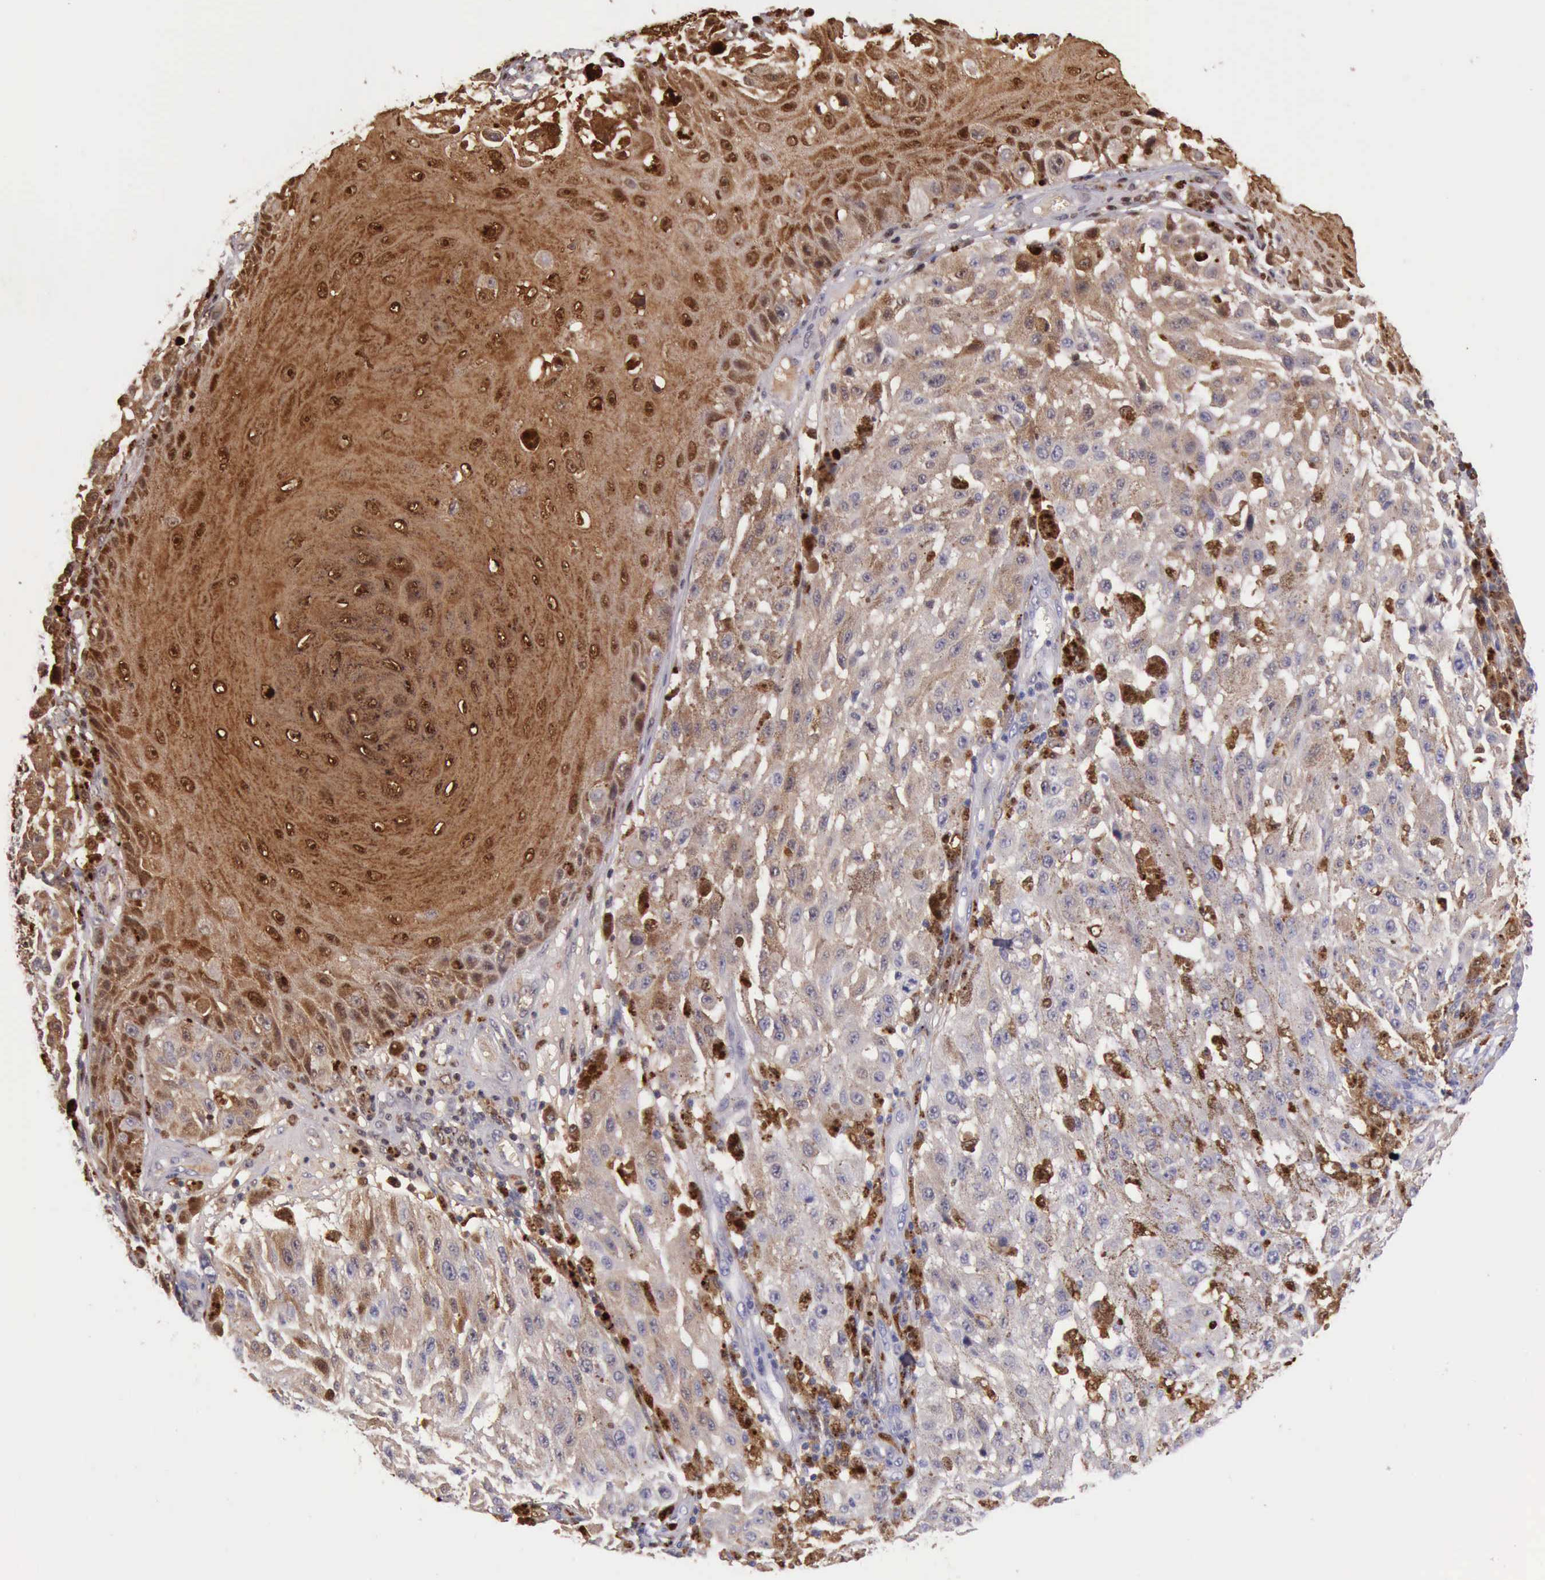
{"staining": {"intensity": "negative", "quantity": "none", "location": "none"}, "tissue": "melanoma", "cell_type": "Tumor cells", "image_type": "cancer", "snomed": [{"axis": "morphology", "description": "Malignant melanoma, NOS"}, {"axis": "topography", "description": "Skin"}], "caption": "There is no significant staining in tumor cells of malignant melanoma.", "gene": "CSTA", "patient": {"sex": "female", "age": 64}}